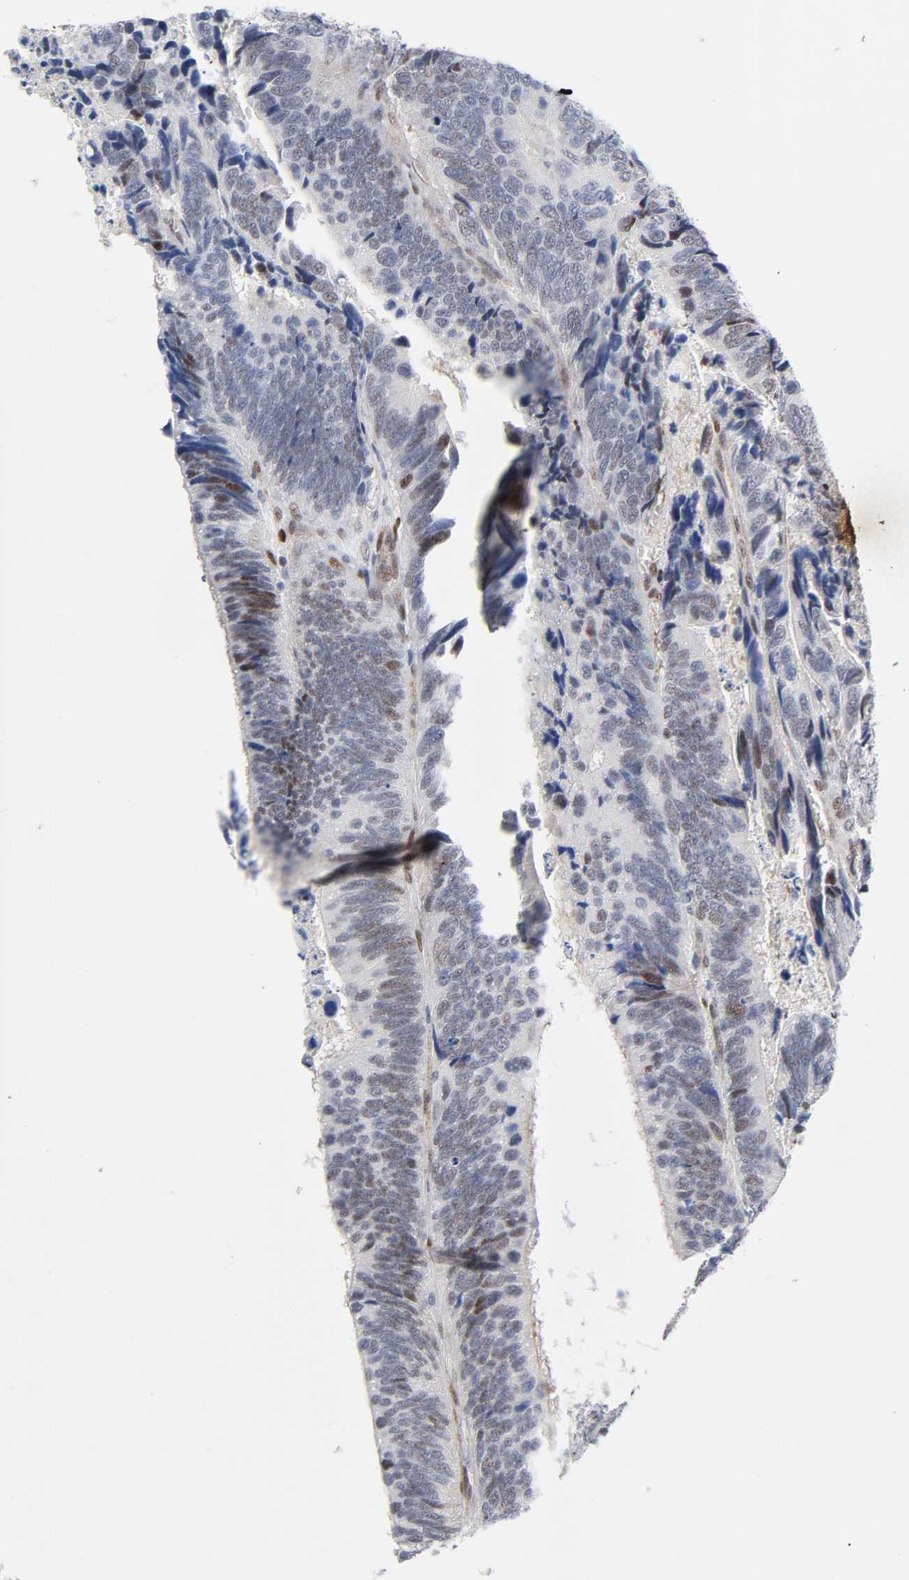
{"staining": {"intensity": "moderate", "quantity": "25%-75%", "location": "nuclear"}, "tissue": "colorectal cancer", "cell_type": "Tumor cells", "image_type": "cancer", "snomed": [{"axis": "morphology", "description": "Adenocarcinoma, NOS"}, {"axis": "topography", "description": "Colon"}], "caption": "High-power microscopy captured an immunohistochemistry image of colorectal cancer, revealing moderate nuclear positivity in about 25%-75% of tumor cells. The staining was performed using DAB (3,3'-diaminobenzidine) to visualize the protein expression in brown, while the nuclei were stained in blue with hematoxylin (Magnification: 20x).", "gene": "STK38", "patient": {"sex": "male", "age": 72}}